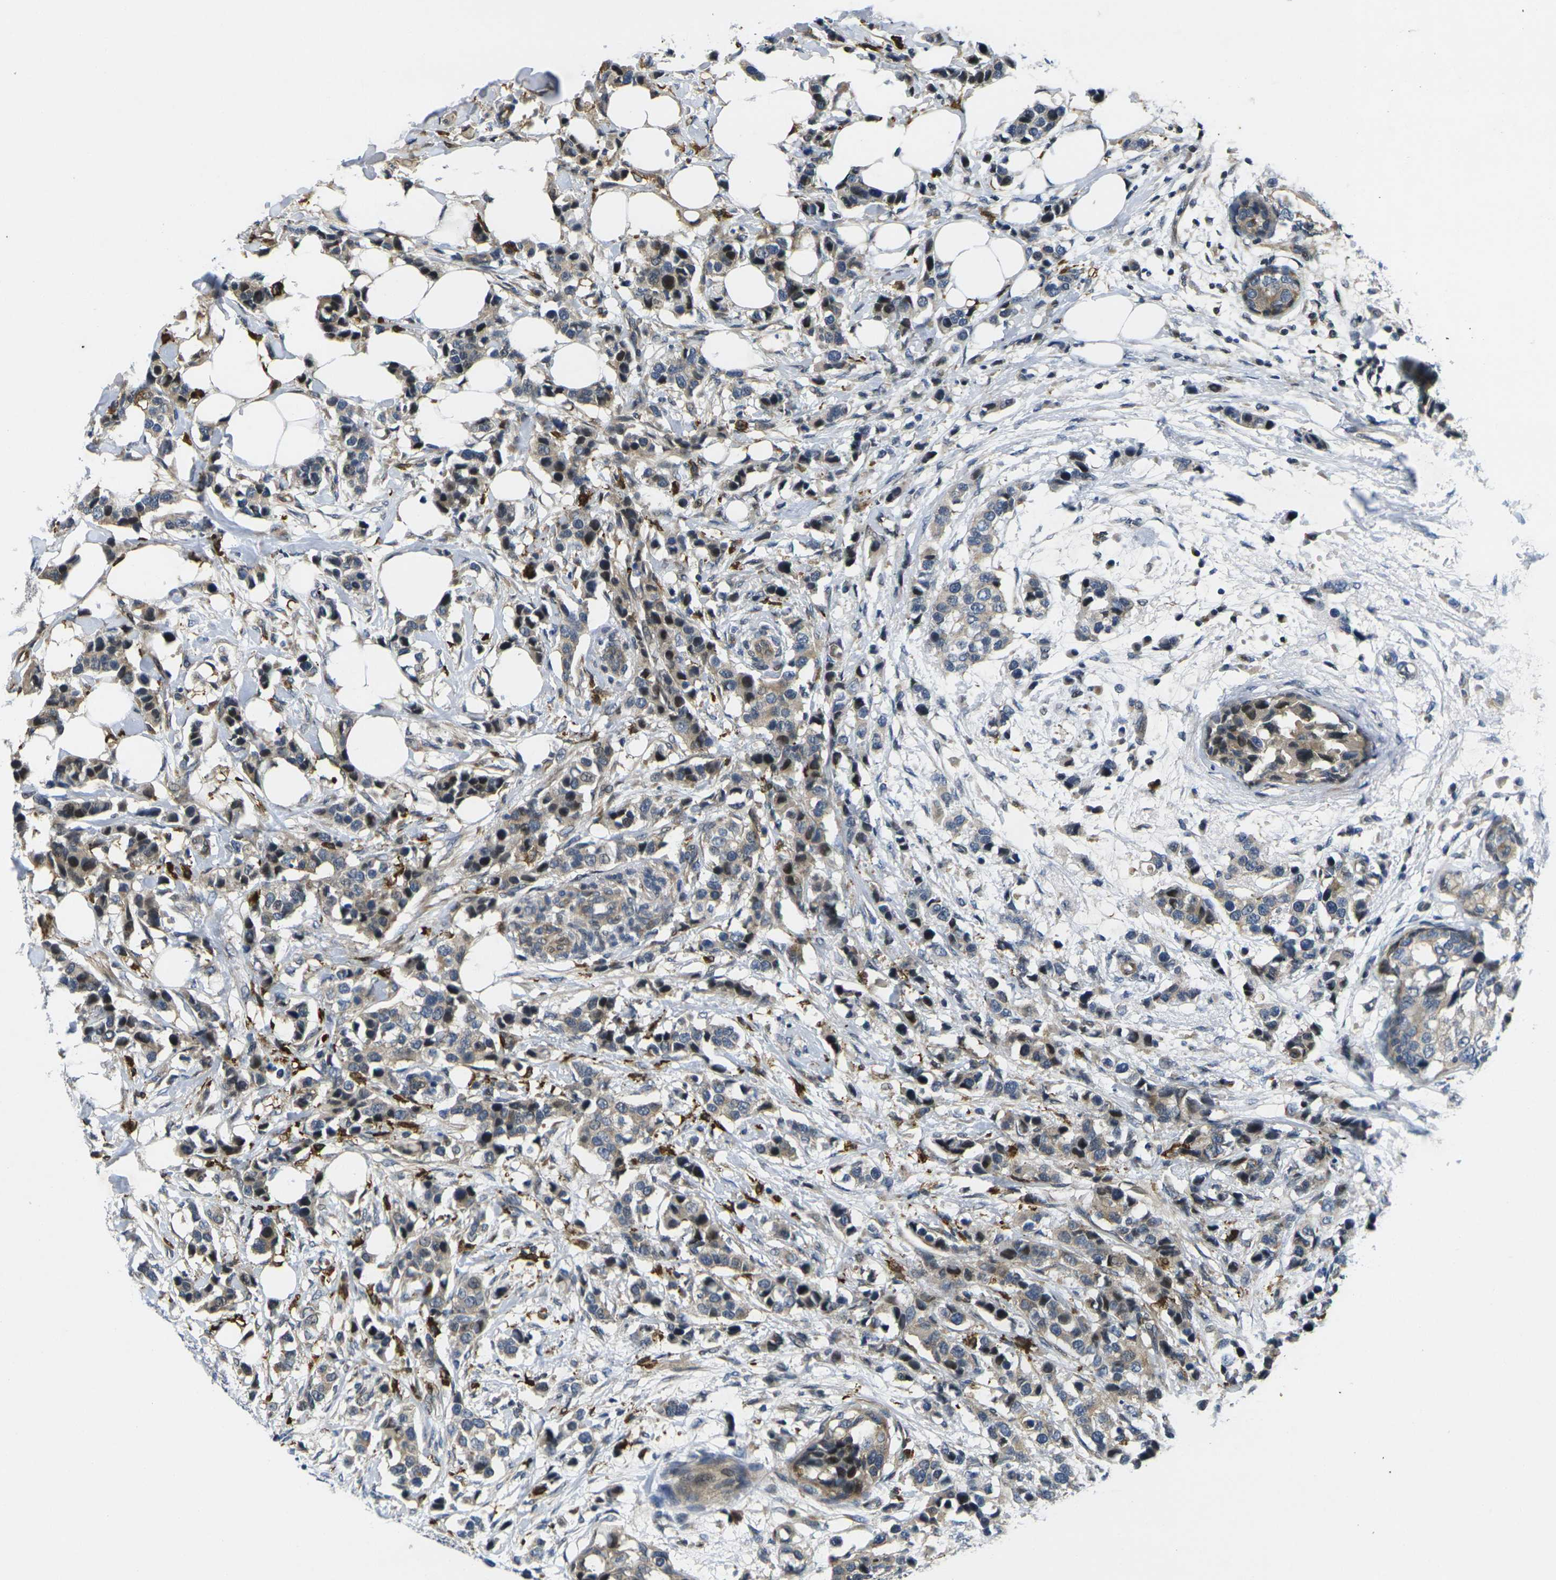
{"staining": {"intensity": "weak", "quantity": ">75%", "location": "cytoplasmic/membranous,nuclear"}, "tissue": "breast cancer", "cell_type": "Tumor cells", "image_type": "cancer", "snomed": [{"axis": "morphology", "description": "Normal tissue, NOS"}, {"axis": "morphology", "description": "Duct carcinoma"}, {"axis": "topography", "description": "Breast"}], "caption": "DAB (3,3'-diaminobenzidine) immunohistochemical staining of breast cancer (invasive ductal carcinoma) exhibits weak cytoplasmic/membranous and nuclear protein staining in about >75% of tumor cells. Nuclei are stained in blue.", "gene": "ROBO2", "patient": {"sex": "female", "age": 50}}